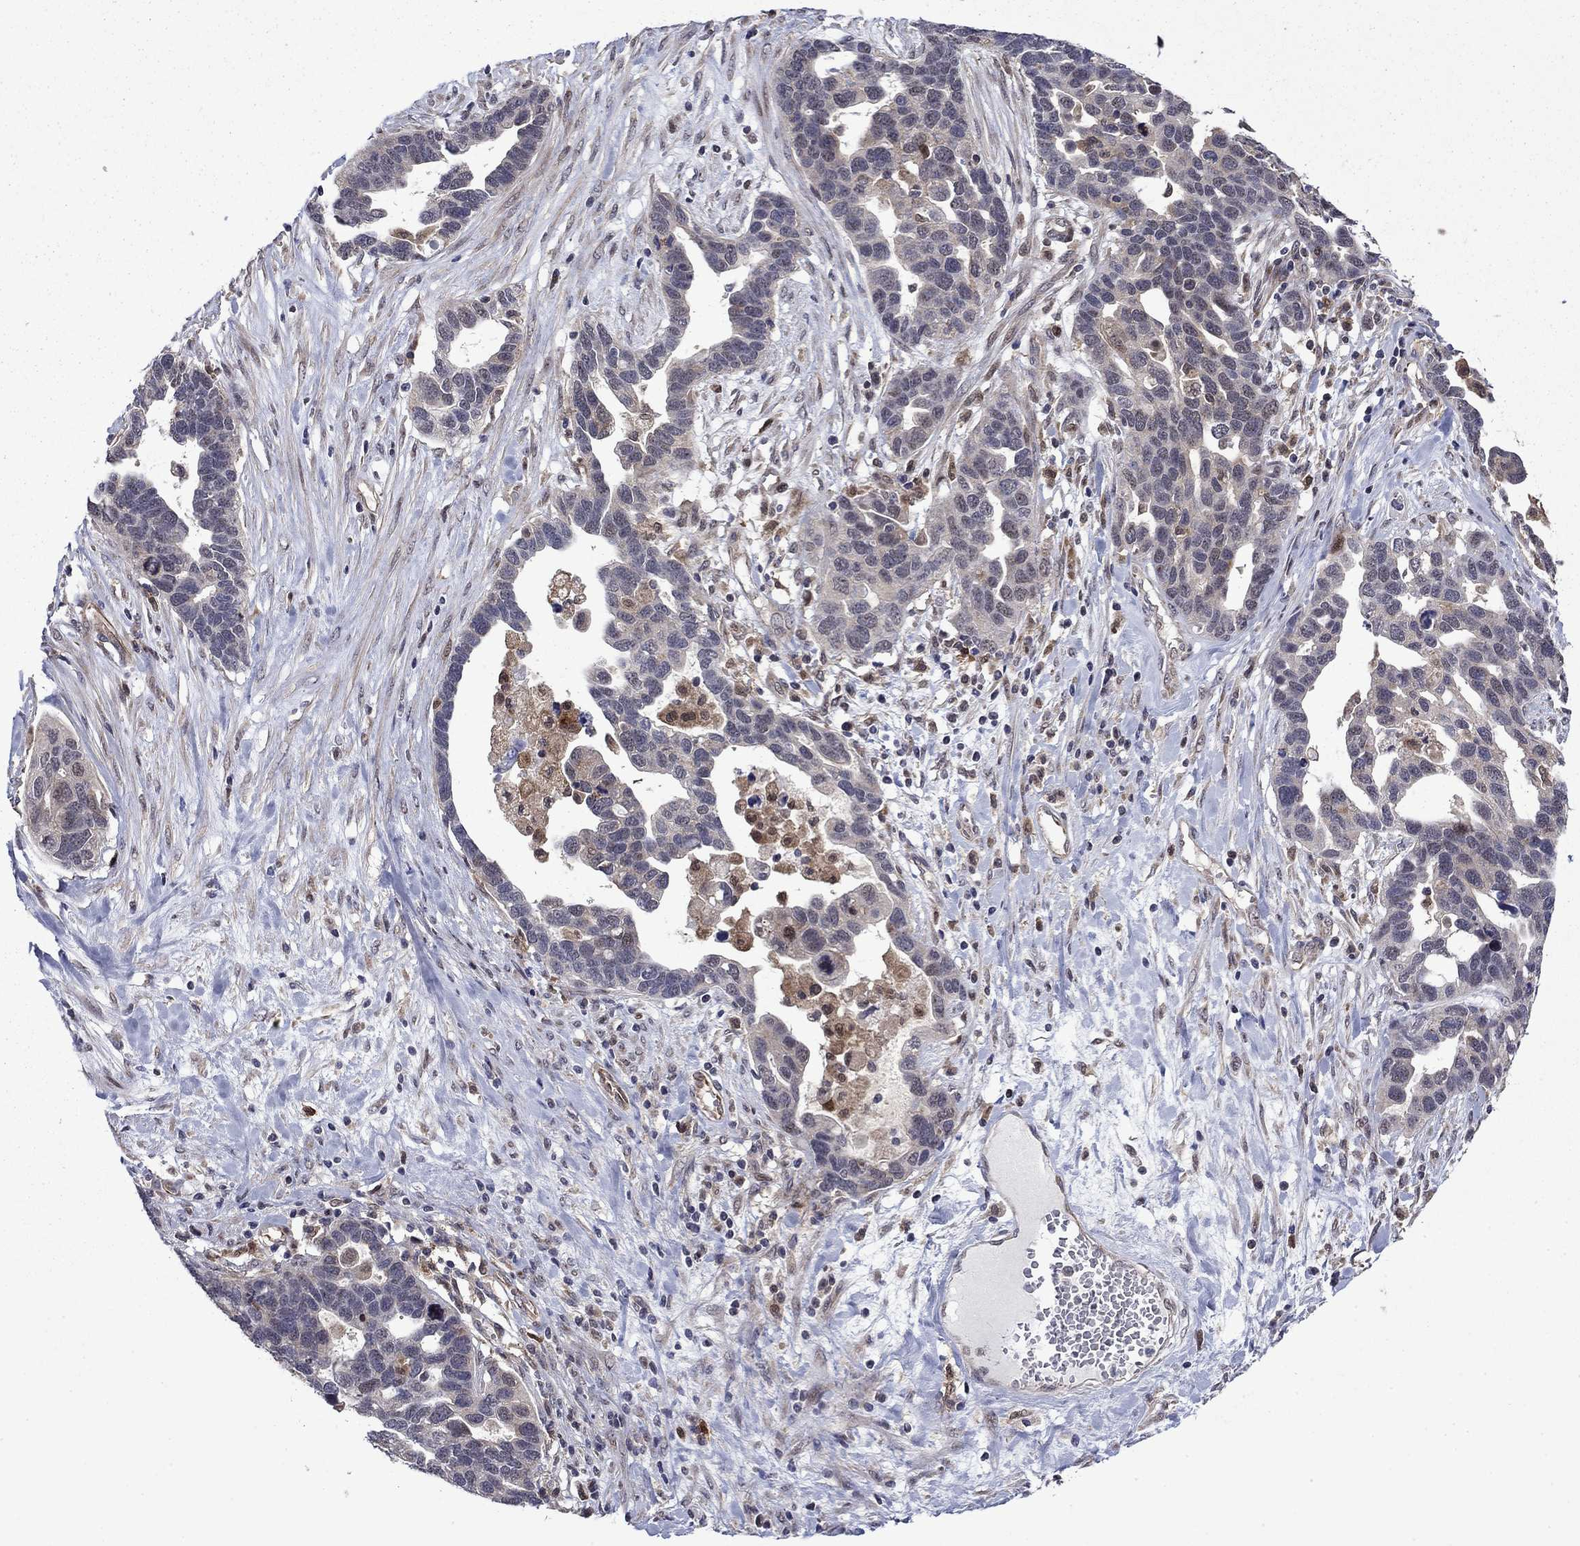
{"staining": {"intensity": "negative", "quantity": "none", "location": "none"}, "tissue": "ovarian cancer", "cell_type": "Tumor cells", "image_type": "cancer", "snomed": [{"axis": "morphology", "description": "Cystadenocarcinoma, serous, NOS"}, {"axis": "topography", "description": "Ovary"}], "caption": "Immunohistochemistry (IHC) photomicrograph of neoplastic tissue: human ovarian serous cystadenocarcinoma stained with DAB (3,3'-diaminobenzidine) exhibits no significant protein positivity in tumor cells.", "gene": "TPMT", "patient": {"sex": "female", "age": 54}}